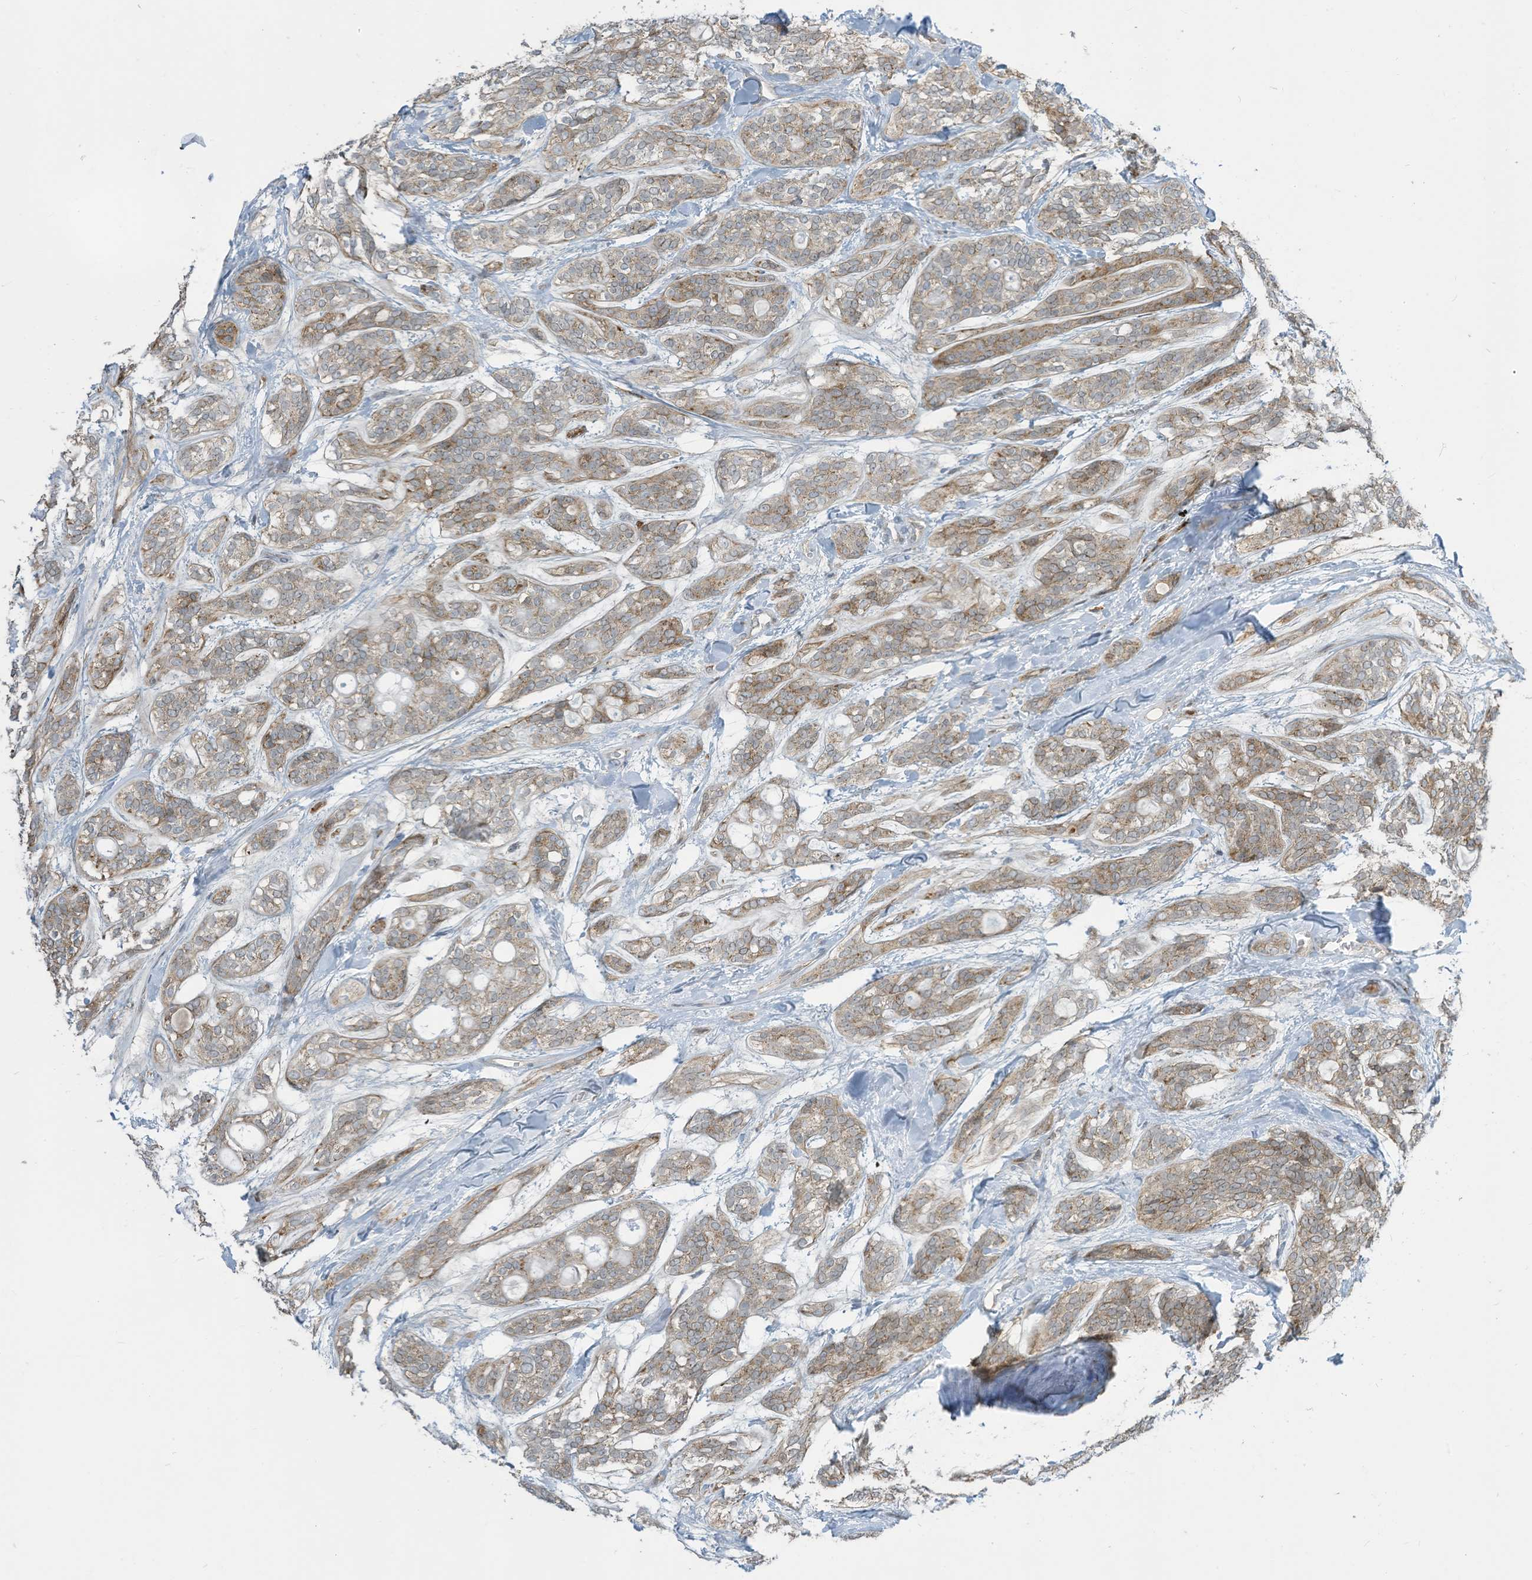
{"staining": {"intensity": "weak", "quantity": "25%-75%", "location": "cytoplasmic/membranous"}, "tissue": "head and neck cancer", "cell_type": "Tumor cells", "image_type": "cancer", "snomed": [{"axis": "morphology", "description": "Adenocarcinoma, NOS"}, {"axis": "topography", "description": "Head-Neck"}], "caption": "IHC (DAB) staining of human head and neck cancer reveals weak cytoplasmic/membranous protein positivity in approximately 25%-75% of tumor cells.", "gene": "PARVG", "patient": {"sex": "male", "age": 66}}